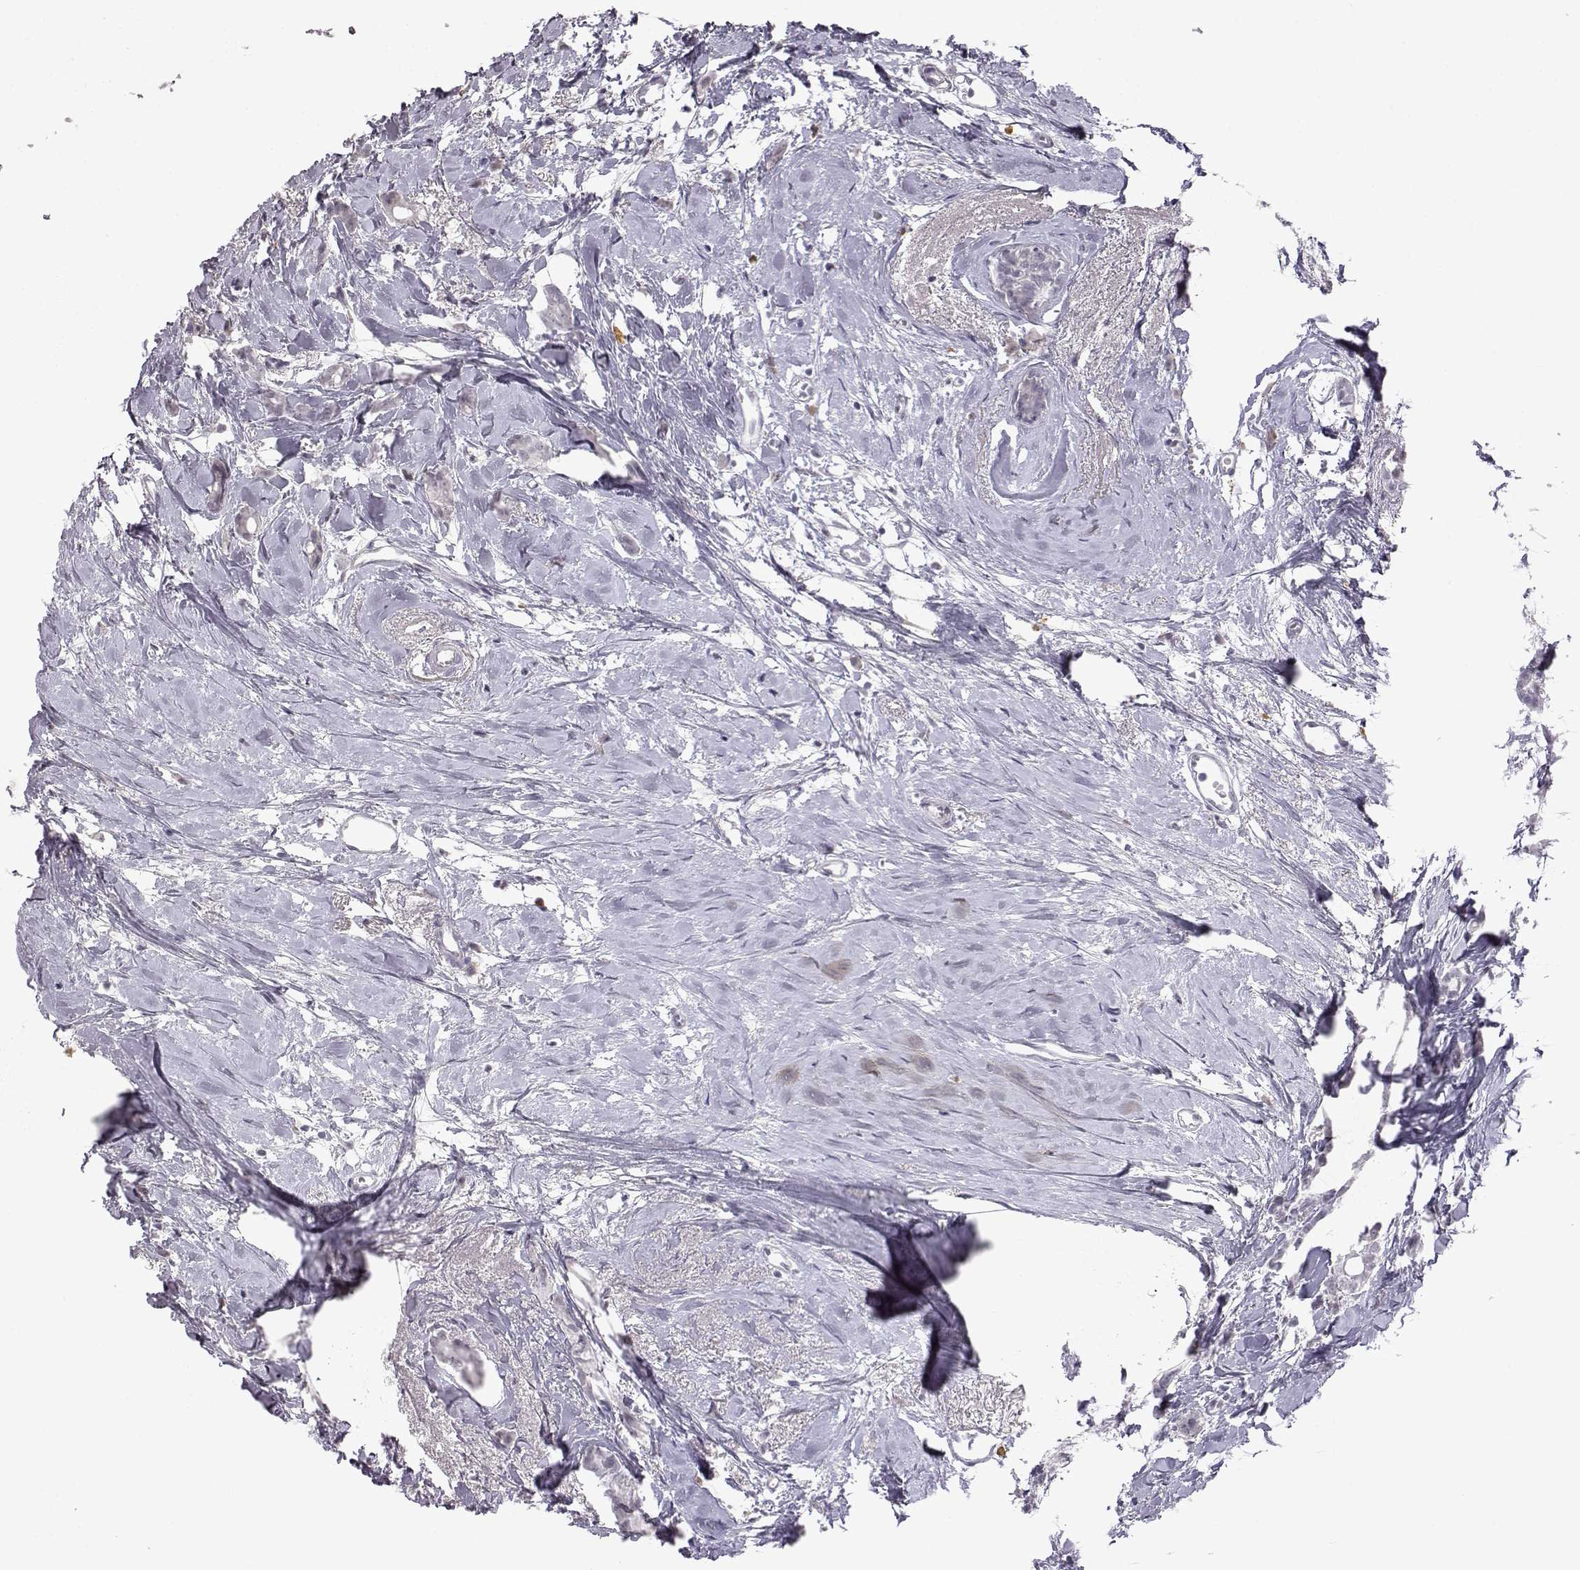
{"staining": {"intensity": "negative", "quantity": "none", "location": "none"}, "tissue": "breast cancer", "cell_type": "Tumor cells", "image_type": "cancer", "snomed": [{"axis": "morphology", "description": "Duct carcinoma"}, {"axis": "topography", "description": "Breast"}], "caption": "There is no significant staining in tumor cells of breast cancer. (Immunohistochemistry (ihc), brightfield microscopy, high magnification).", "gene": "VGF", "patient": {"sex": "female", "age": 40}}